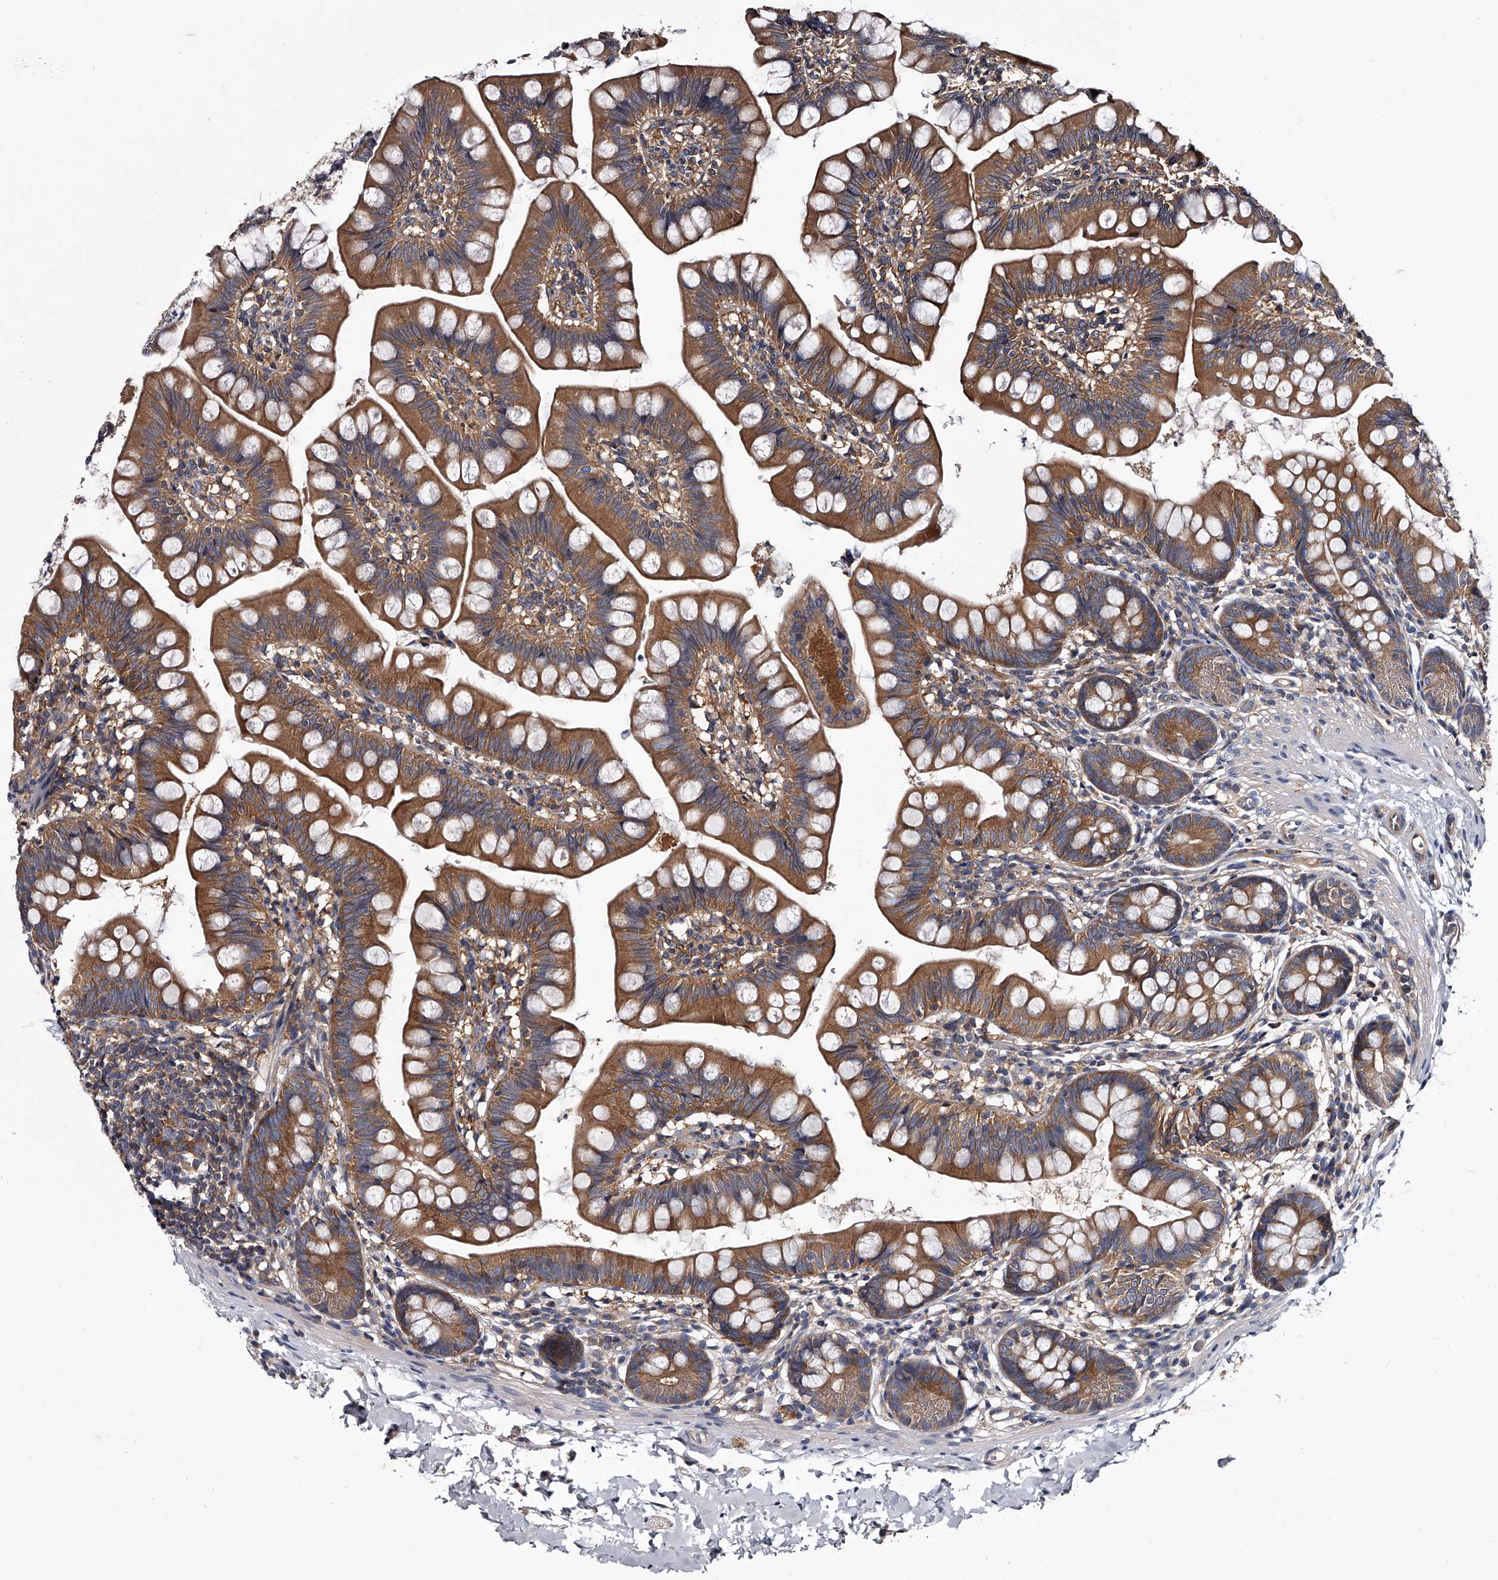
{"staining": {"intensity": "moderate", "quantity": ">75%", "location": "cytoplasmic/membranous"}, "tissue": "small intestine", "cell_type": "Glandular cells", "image_type": "normal", "snomed": [{"axis": "morphology", "description": "Normal tissue, NOS"}, {"axis": "topography", "description": "Small intestine"}], "caption": "Benign small intestine demonstrates moderate cytoplasmic/membranous expression in approximately >75% of glandular cells (DAB (3,3'-diaminobenzidine) IHC with brightfield microscopy, high magnification)..", "gene": "GAPVD1", "patient": {"sex": "male", "age": 7}}